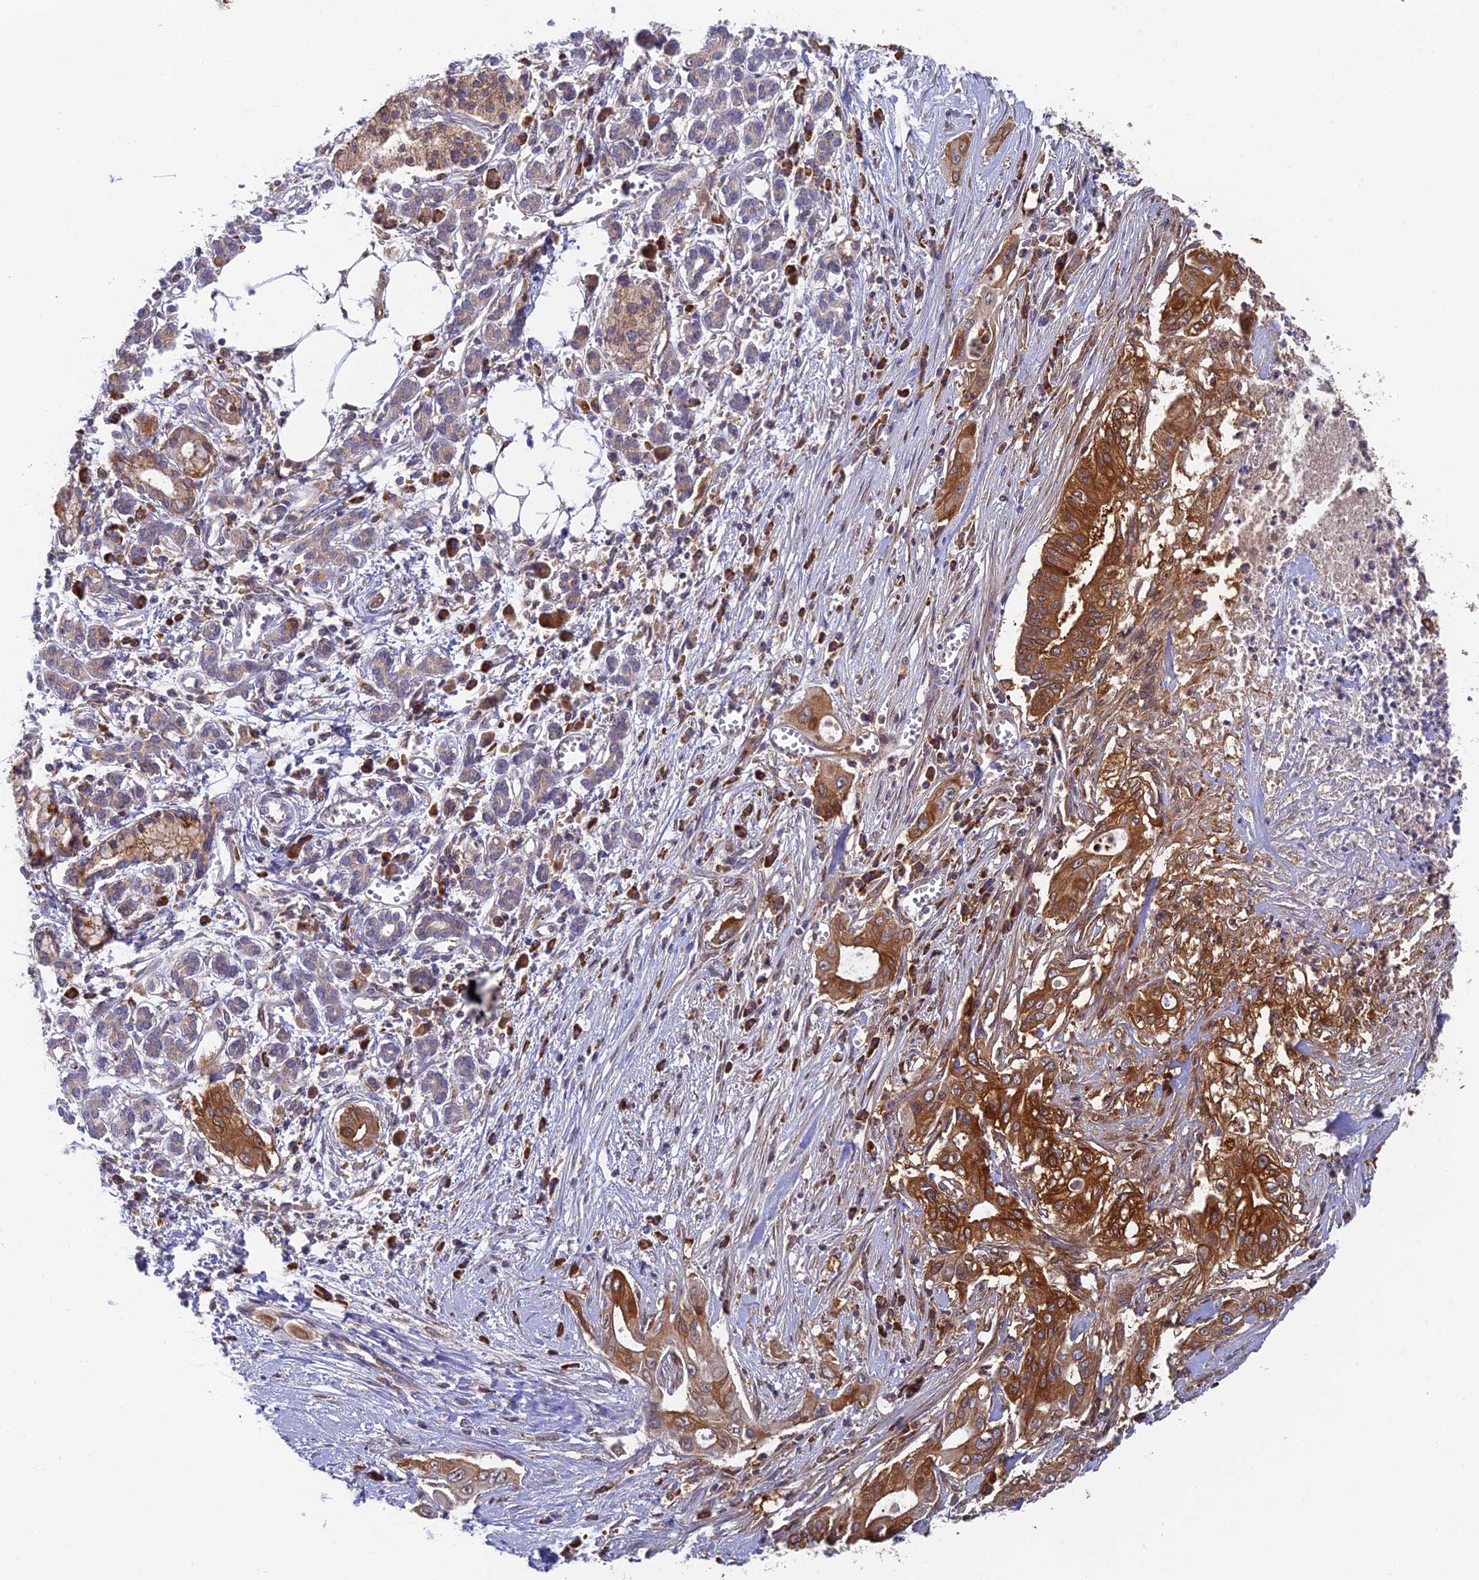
{"staining": {"intensity": "moderate", "quantity": ">75%", "location": "cytoplasmic/membranous"}, "tissue": "pancreatic cancer", "cell_type": "Tumor cells", "image_type": "cancer", "snomed": [{"axis": "morphology", "description": "Adenocarcinoma, NOS"}, {"axis": "topography", "description": "Pancreas"}], "caption": "Pancreatic adenocarcinoma stained with a protein marker exhibits moderate staining in tumor cells.", "gene": "IPO5", "patient": {"sex": "male", "age": 58}}